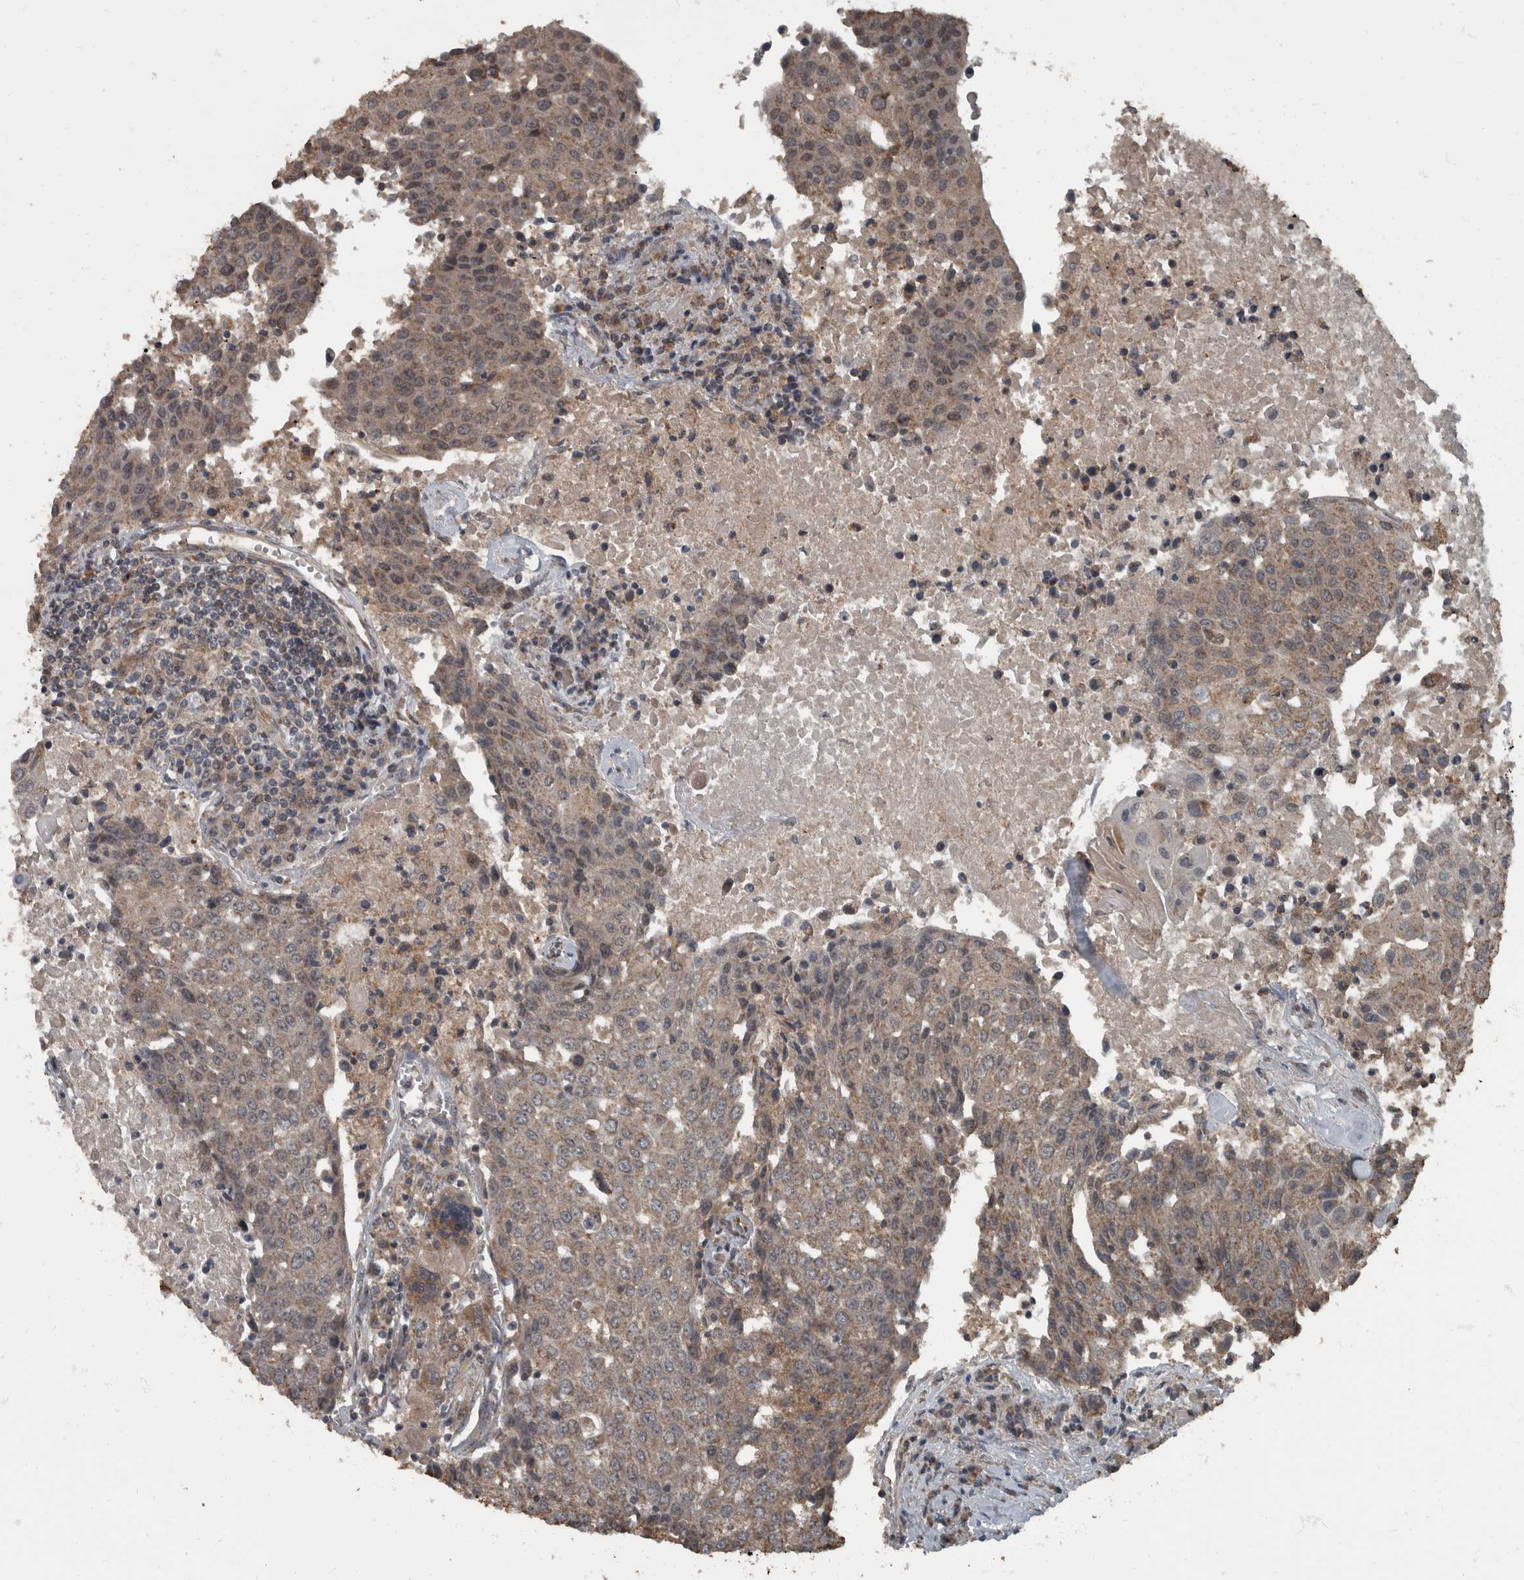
{"staining": {"intensity": "weak", "quantity": "25%-75%", "location": "cytoplasmic/membranous"}, "tissue": "urothelial cancer", "cell_type": "Tumor cells", "image_type": "cancer", "snomed": [{"axis": "morphology", "description": "Urothelial carcinoma, High grade"}, {"axis": "topography", "description": "Urinary bladder"}], "caption": "Weak cytoplasmic/membranous staining is appreciated in about 25%-75% of tumor cells in urothelial cancer.", "gene": "RABGGTB", "patient": {"sex": "female", "age": 85}}